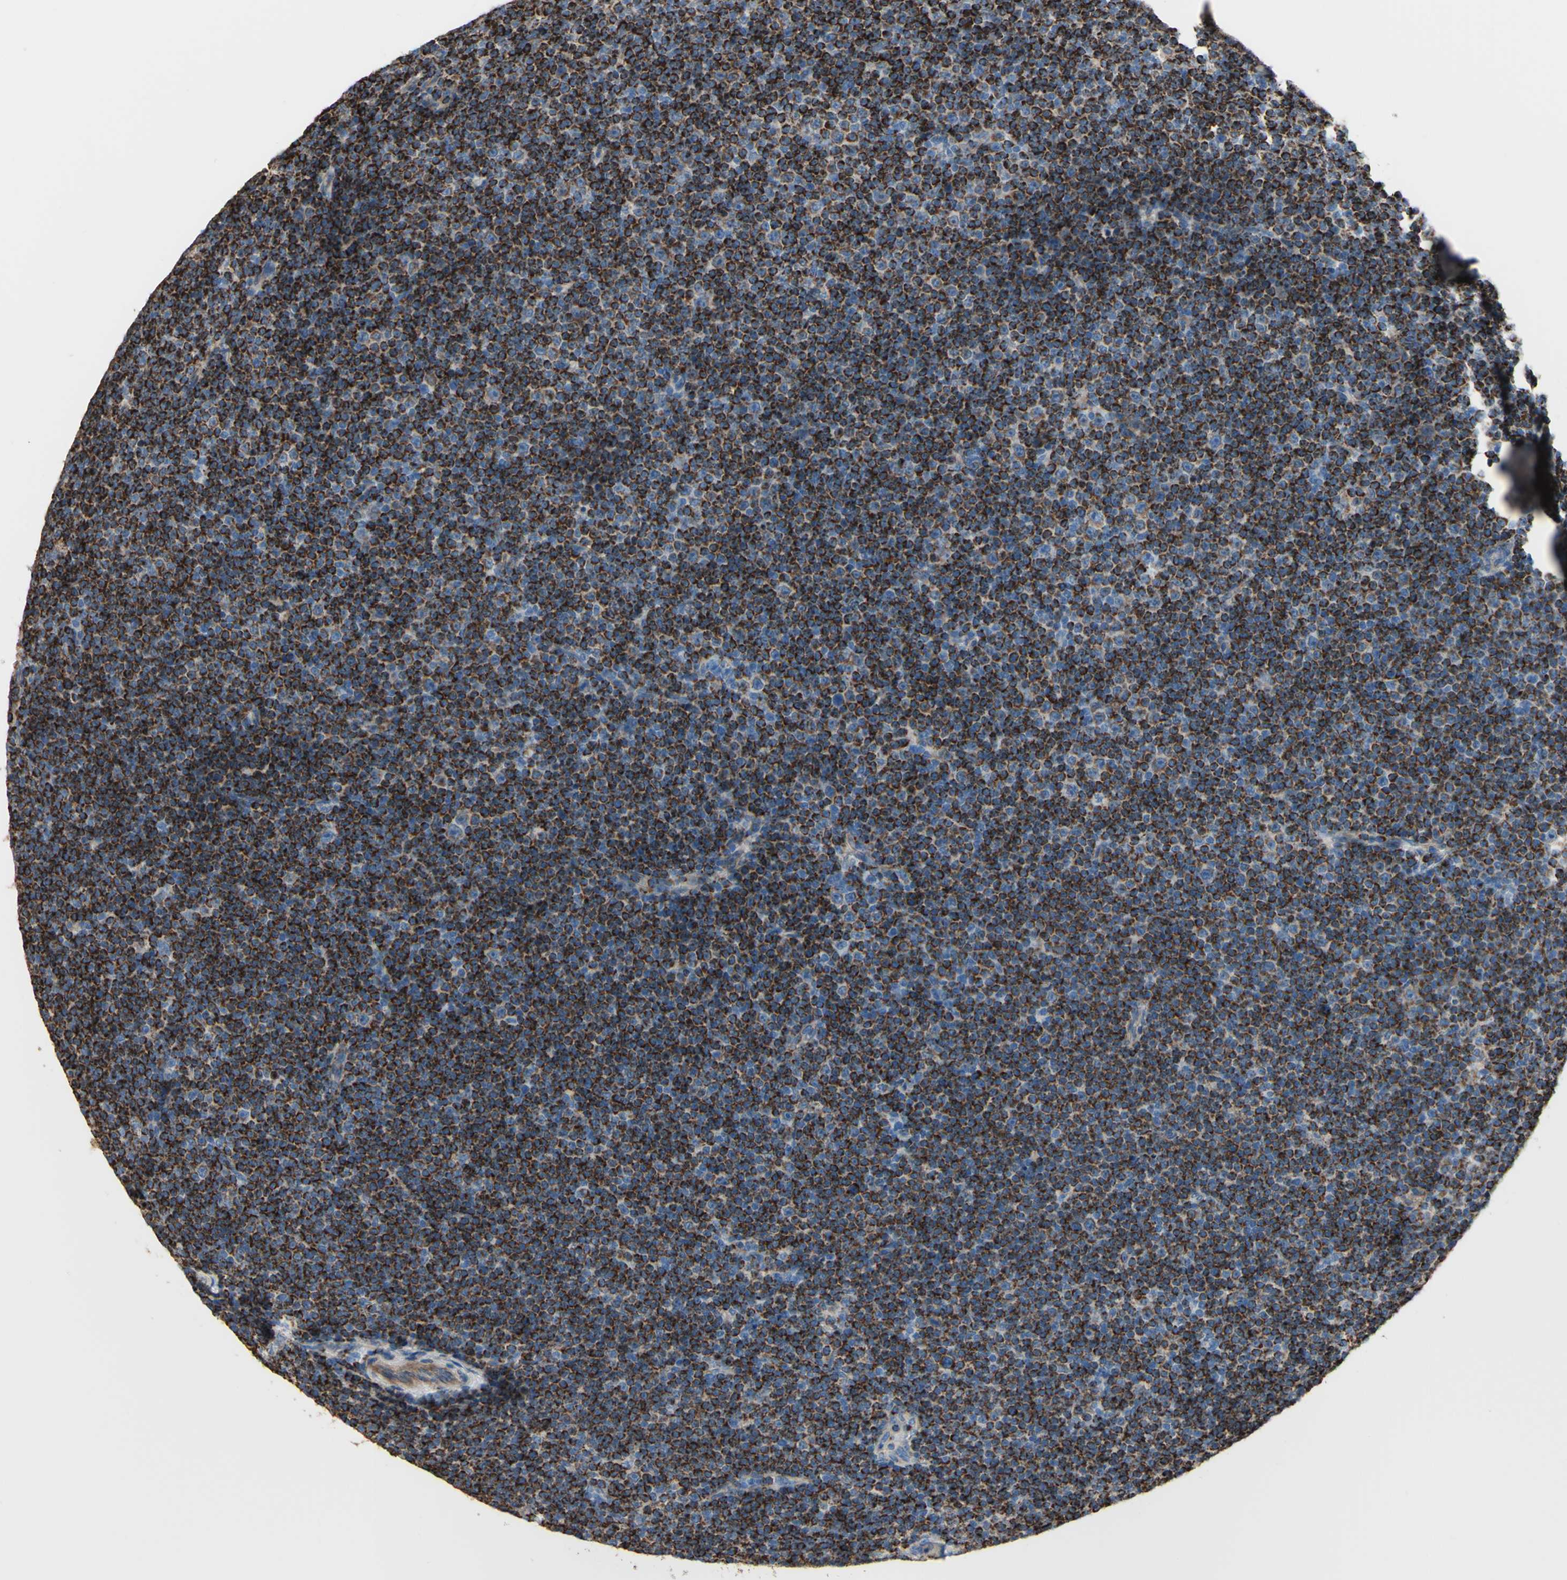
{"staining": {"intensity": "strong", "quantity": ">75%", "location": "cytoplasmic/membranous"}, "tissue": "lymphoma", "cell_type": "Tumor cells", "image_type": "cancer", "snomed": [{"axis": "morphology", "description": "Malignant lymphoma, non-Hodgkin's type, Low grade"}, {"axis": "topography", "description": "Lymph node"}], "caption": "Immunohistochemistry (DAB (3,3'-diaminobenzidine)) staining of human lymphoma reveals strong cytoplasmic/membranous protein staining in approximately >75% of tumor cells.", "gene": "AGPAT5", "patient": {"sex": "female", "age": 67}}